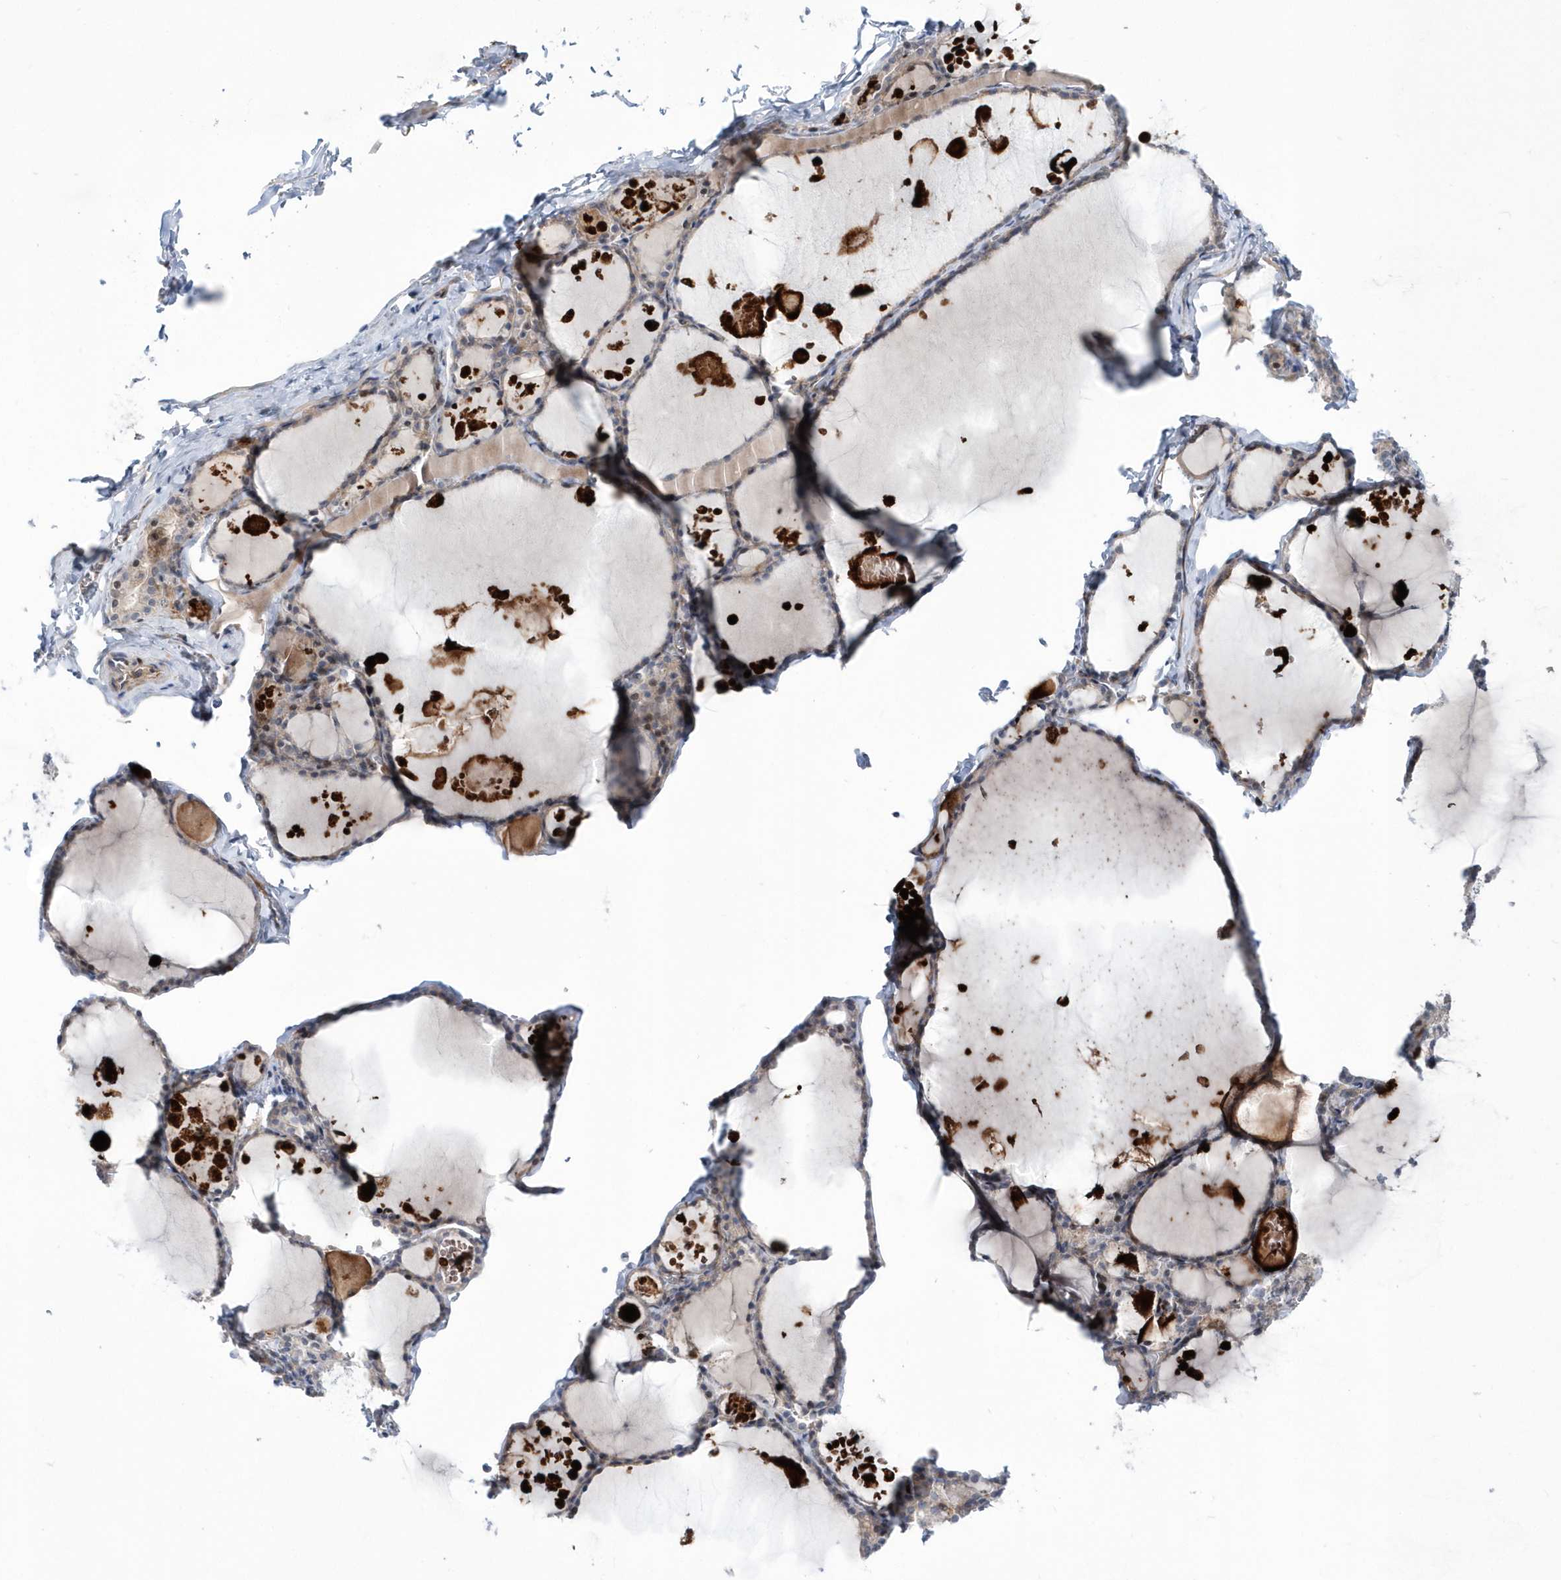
{"staining": {"intensity": "negative", "quantity": "none", "location": "none"}, "tissue": "thyroid gland", "cell_type": "Glandular cells", "image_type": "normal", "snomed": [{"axis": "morphology", "description": "Normal tissue, NOS"}, {"axis": "topography", "description": "Thyroid gland"}], "caption": "Thyroid gland stained for a protein using IHC reveals no staining glandular cells.", "gene": "DSPP", "patient": {"sex": "male", "age": 56}}